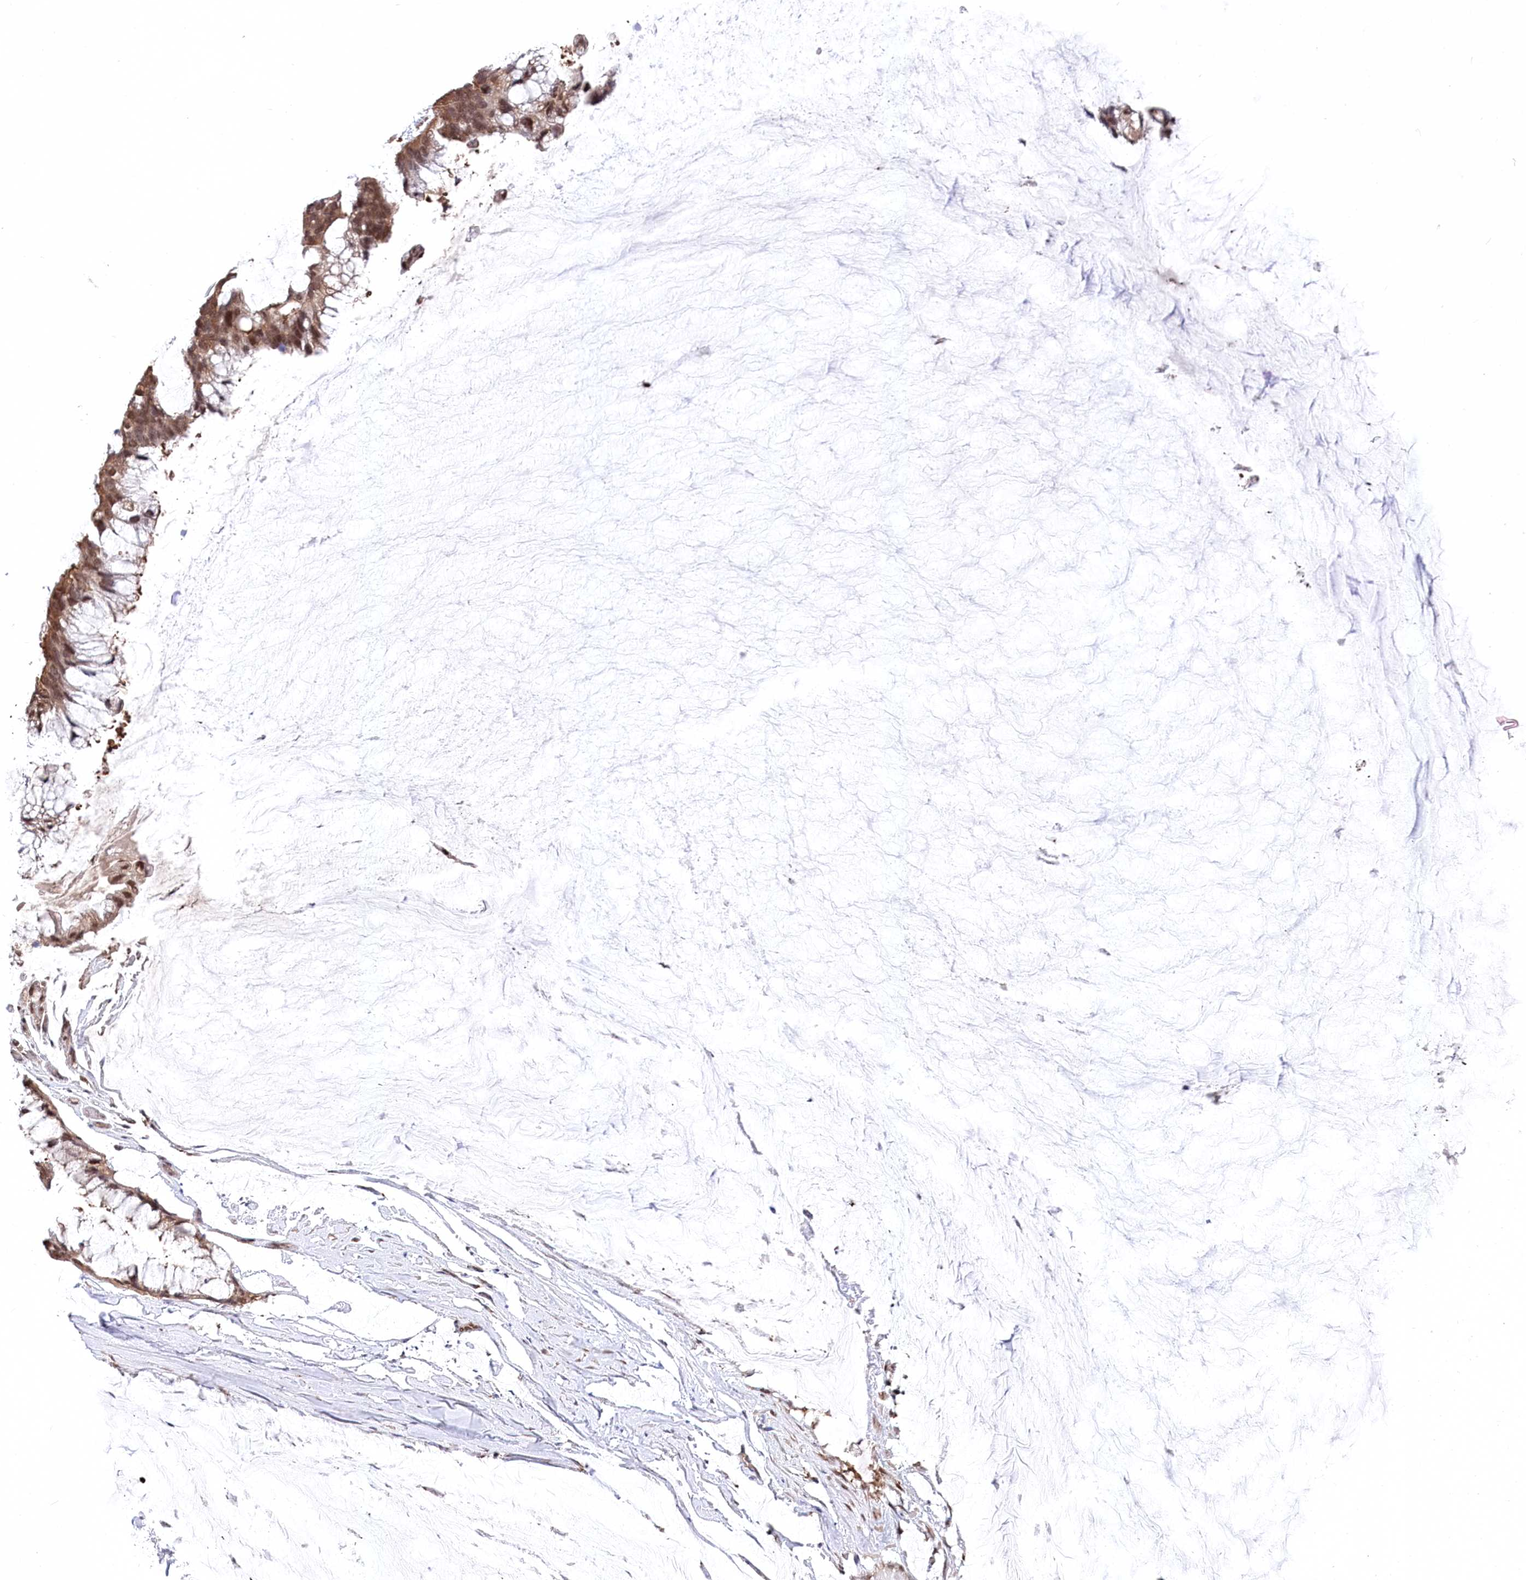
{"staining": {"intensity": "moderate", "quantity": ">75%", "location": "cytoplasmic/membranous,nuclear"}, "tissue": "ovarian cancer", "cell_type": "Tumor cells", "image_type": "cancer", "snomed": [{"axis": "morphology", "description": "Cystadenocarcinoma, mucinous, NOS"}, {"axis": "topography", "description": "Ovary"}], "caption": "This is an image of immunohistochemistry (IHC) staining of ovarian cancer (mucinous cystadenocarcinoma), which shows moderate staining in the cytoplasmic/membranous and nuclear of tumor cells.", "gene": "PSMA1", "patient": {"sex": "female", "age": 39}}